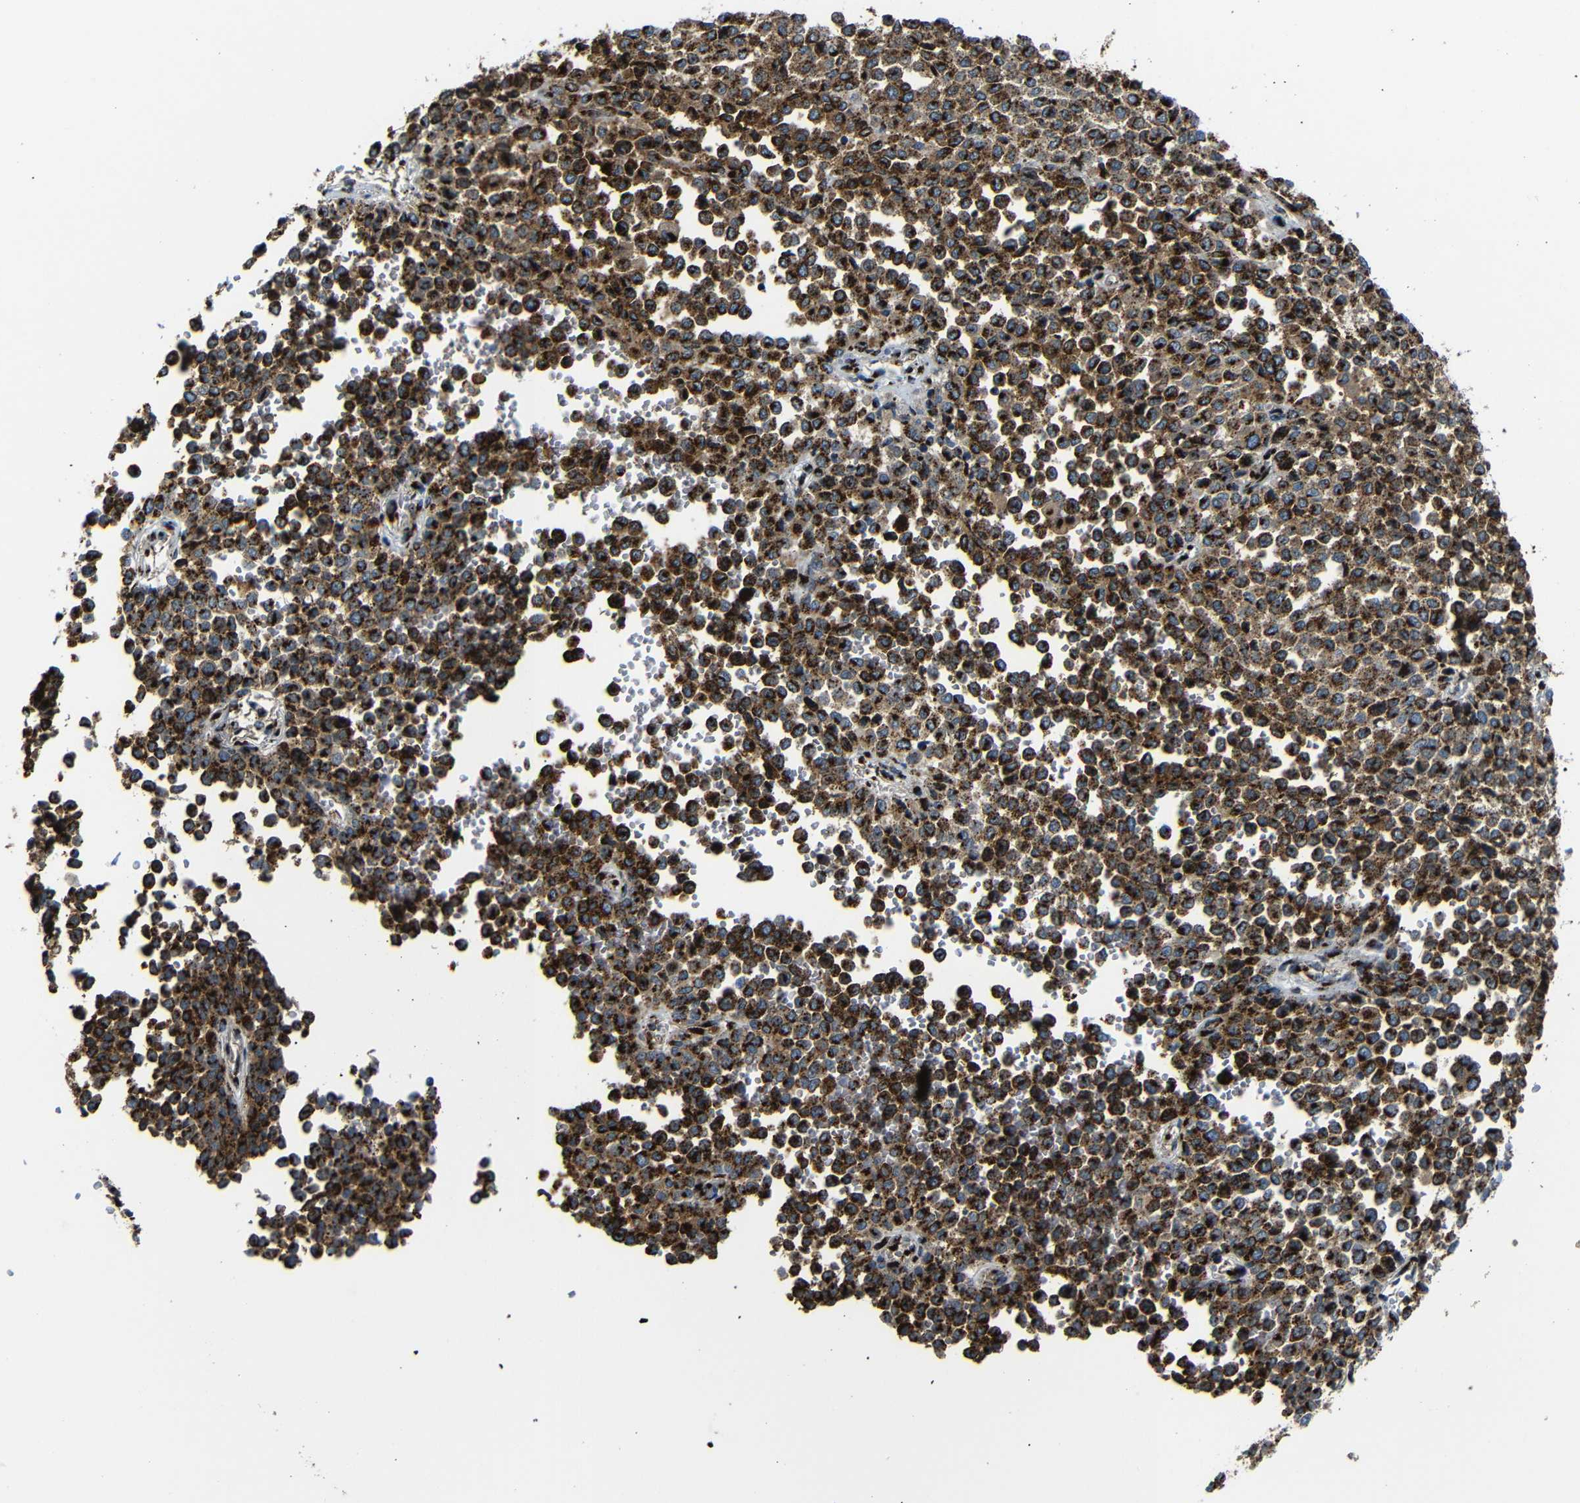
{"staining": {"intensity": "strong", "quantity": ">75%", "location": "cytoplasmic/membranous"}, "tissue": "melanoma", "cell_type": "Tumor cells", "image_type": "cancer", "snomed": [{"axis": "morphology", "description": "Malignant melanoma, Metastatic site"}, {"axis": "topography", "description": "Pancreas"}], "caption": "Protein positivity by IHC exhibits strong cytoplasmic/membranous staining in approximately >75% of tumor cells in malignant melanoma (metastatic site).", "gene": "TGOLN2", "patient": {"sex": "female", "age": 30}}